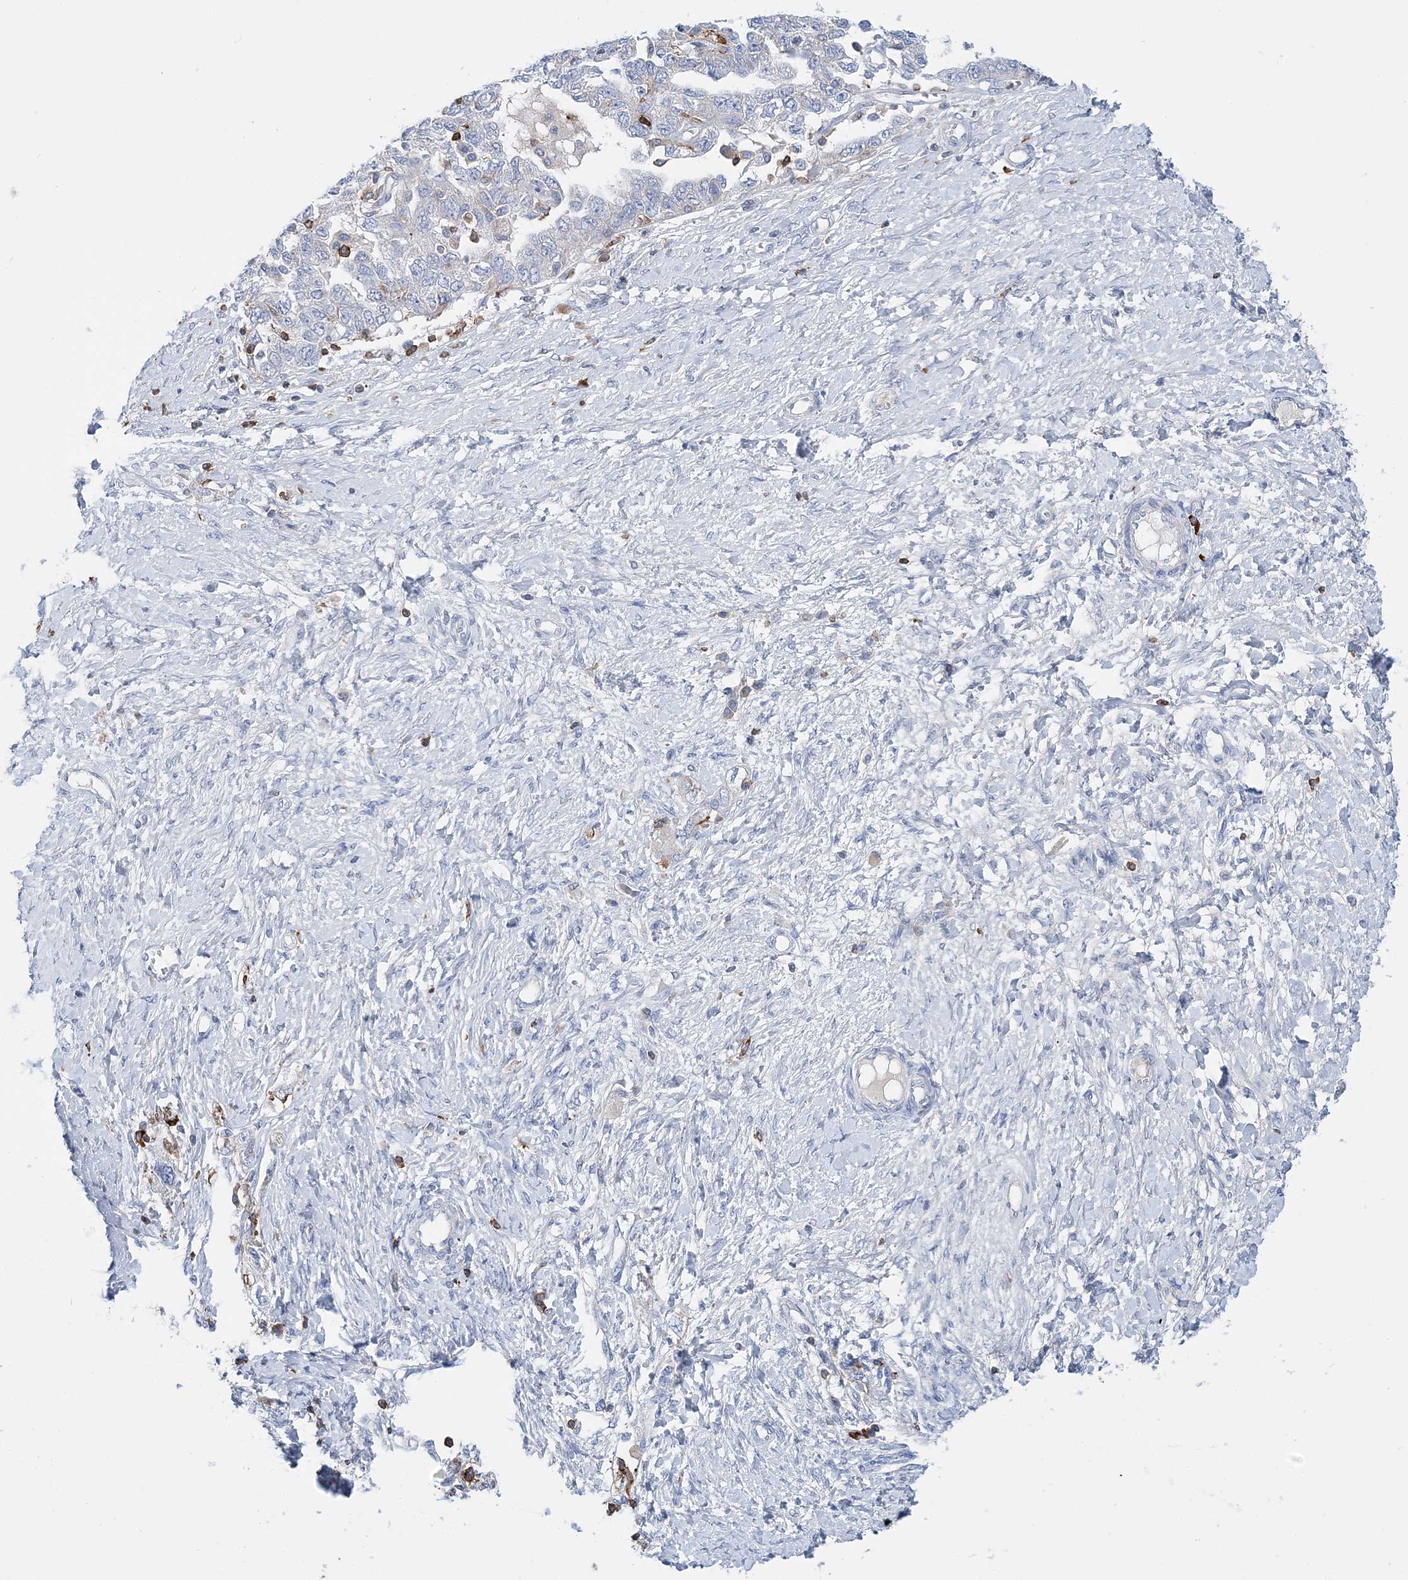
{"staining": {"intensity": "negative", "quantity": "none", "location": "none"}, "tissue": "ovarian cancer", "cell_type": "Tumor cells", "image_type": "cancer", "snomed": [{"axis": "morphology", "description": "Carcinoma, NOS"}, {"axis": "morphology", "description": "Cystadenocarcinoma, serous, NOS"}, {"axis": "topography", "description": "Ovary"}], "caption": "Immunohistochemistry (IHC) histopathology image of ovarian serous cystadenocarcinoma stained for a protein (brown), which displays no expression in tumor cells.", "gene": "PRMT9", "patient": {"sex": "female", "age": 69}}